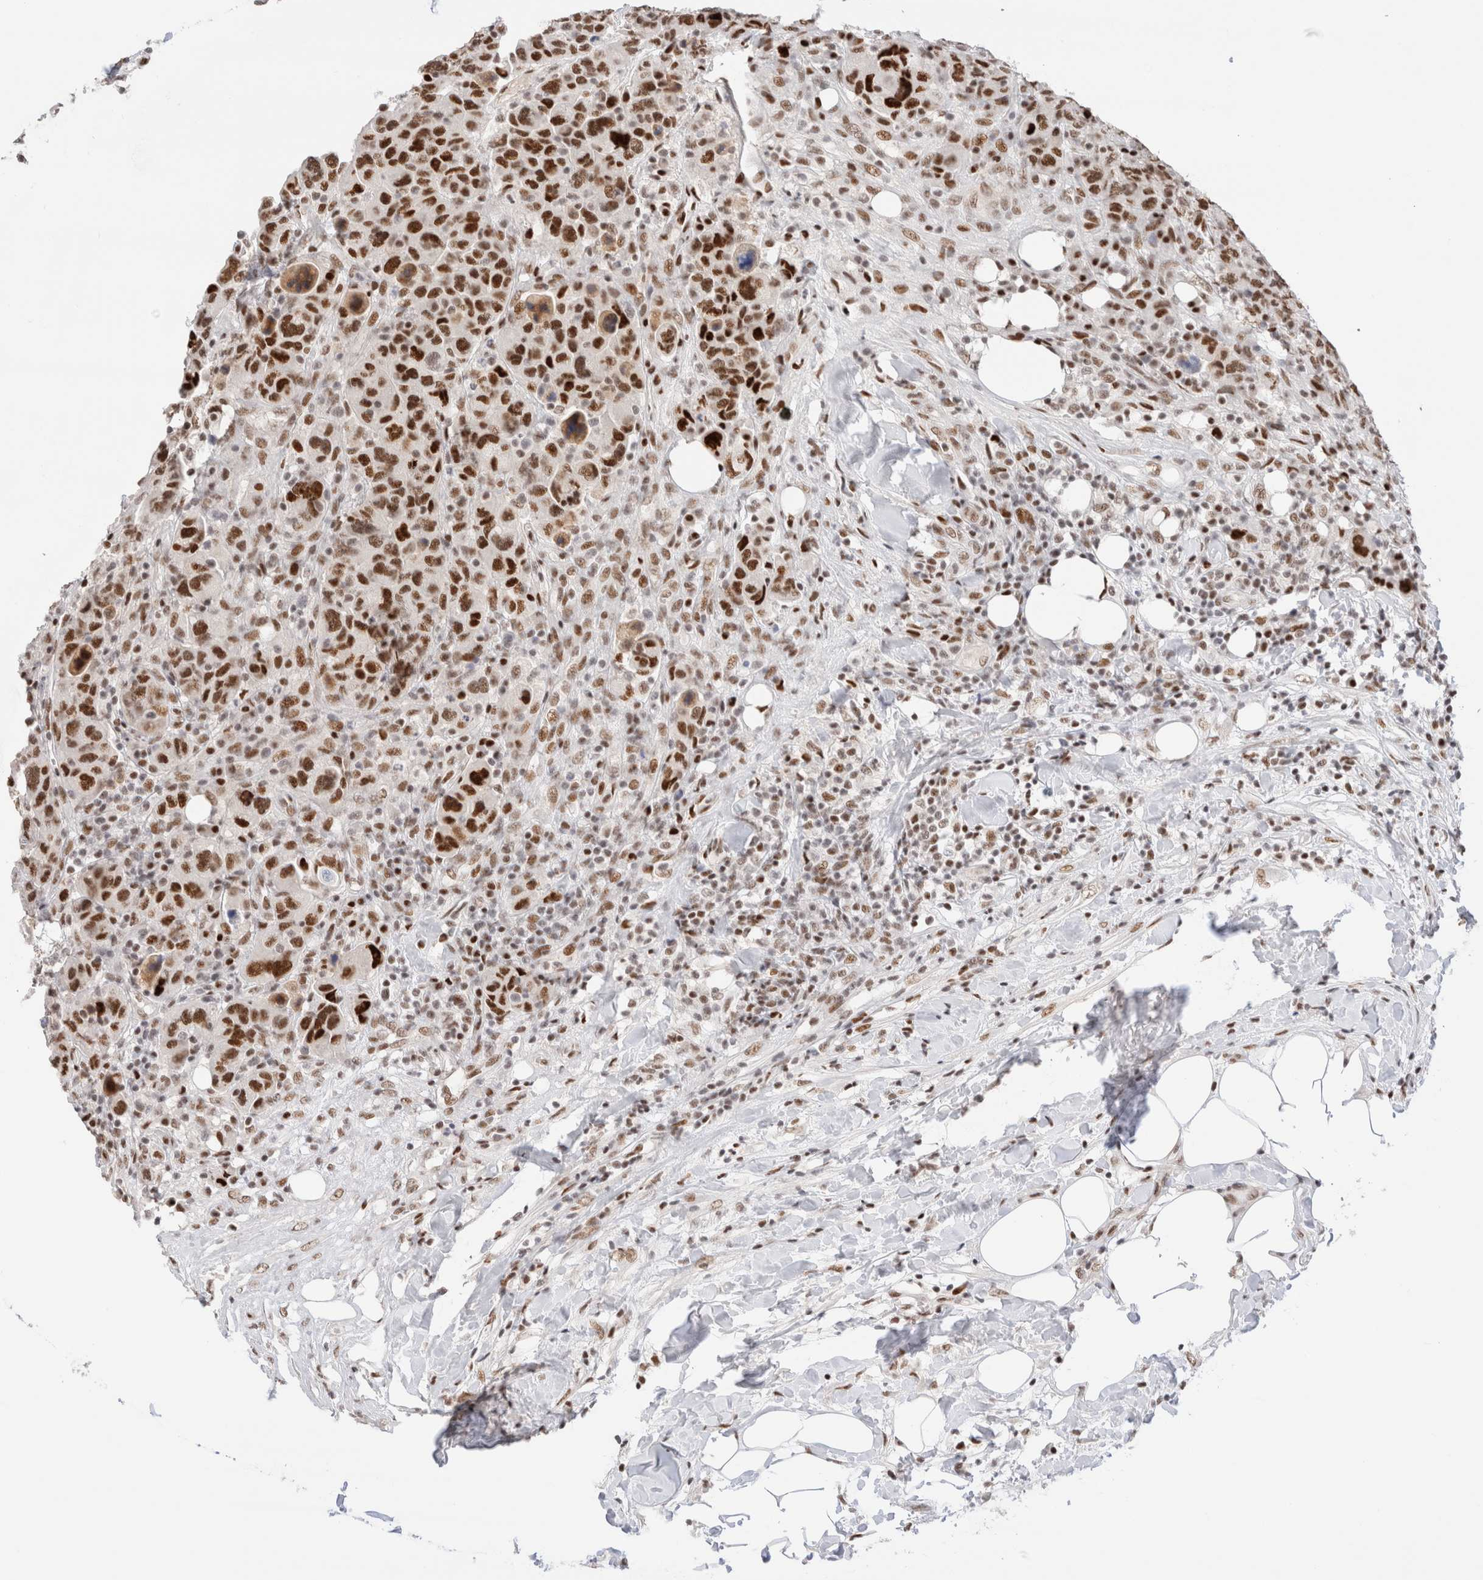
{"staining": {"intensity": "strong", "quantity": ">75%", "location": "nuclear"}, "tissue": "breast cancer", "cell_type": "Tumor cells", "image_type": "cancer", "snomed": [{"axis": "morphology", "description": "Duct carcinoma"}, {"axis": "topography", "description": "Breast"}], "caption": "Breast invasive ductal carcinoma was stained to show a protein in brown. There is high levels of strong nuclear positivity in approximately >75% of tumor cells.", "gene": "ZNF282", "patient": {"sex": "female", "age": 37}}